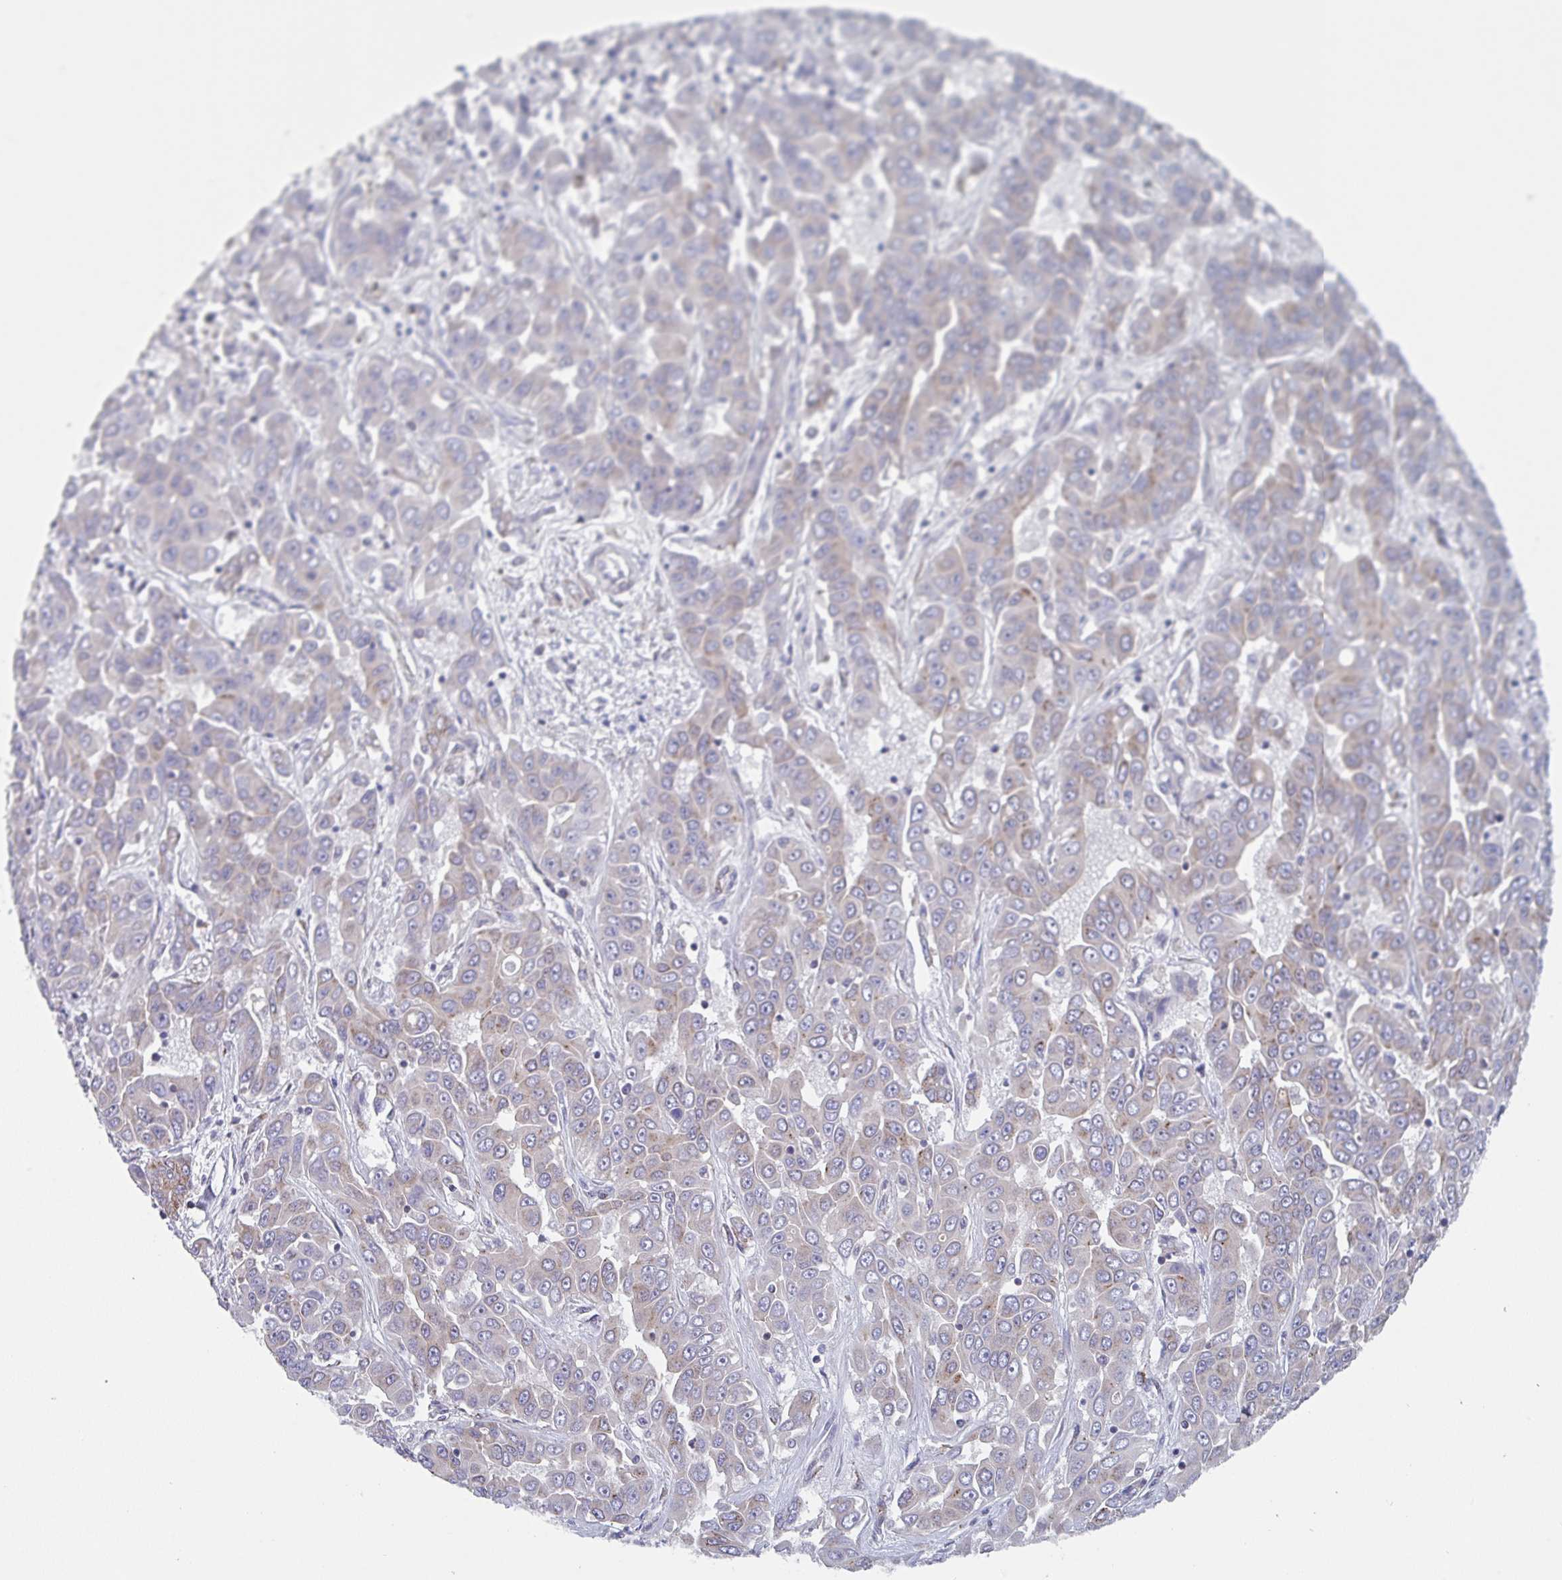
{"staining": {"intensity": "weak", "quantity": ">75%", "location": "cytoplasmic/membranous"}, "tissue": "liver cancer", "cell_type": "Tumor cells", "image_type": "cancer", "snomed": [{"axis": "morphology", "description": "Cholangiocarcinoma"}, {"axis": "topography", "description": "Liver"}], "caption": "A photomicrograph showing weak cytoplasmic/membranous staining in about >75% of tumor cells in cholangiocarcinoma (liver), as visualized by brown immunohistochemical staining.", "gene": "PROSER3", "patient": {"sex": "female", "age": 52}}